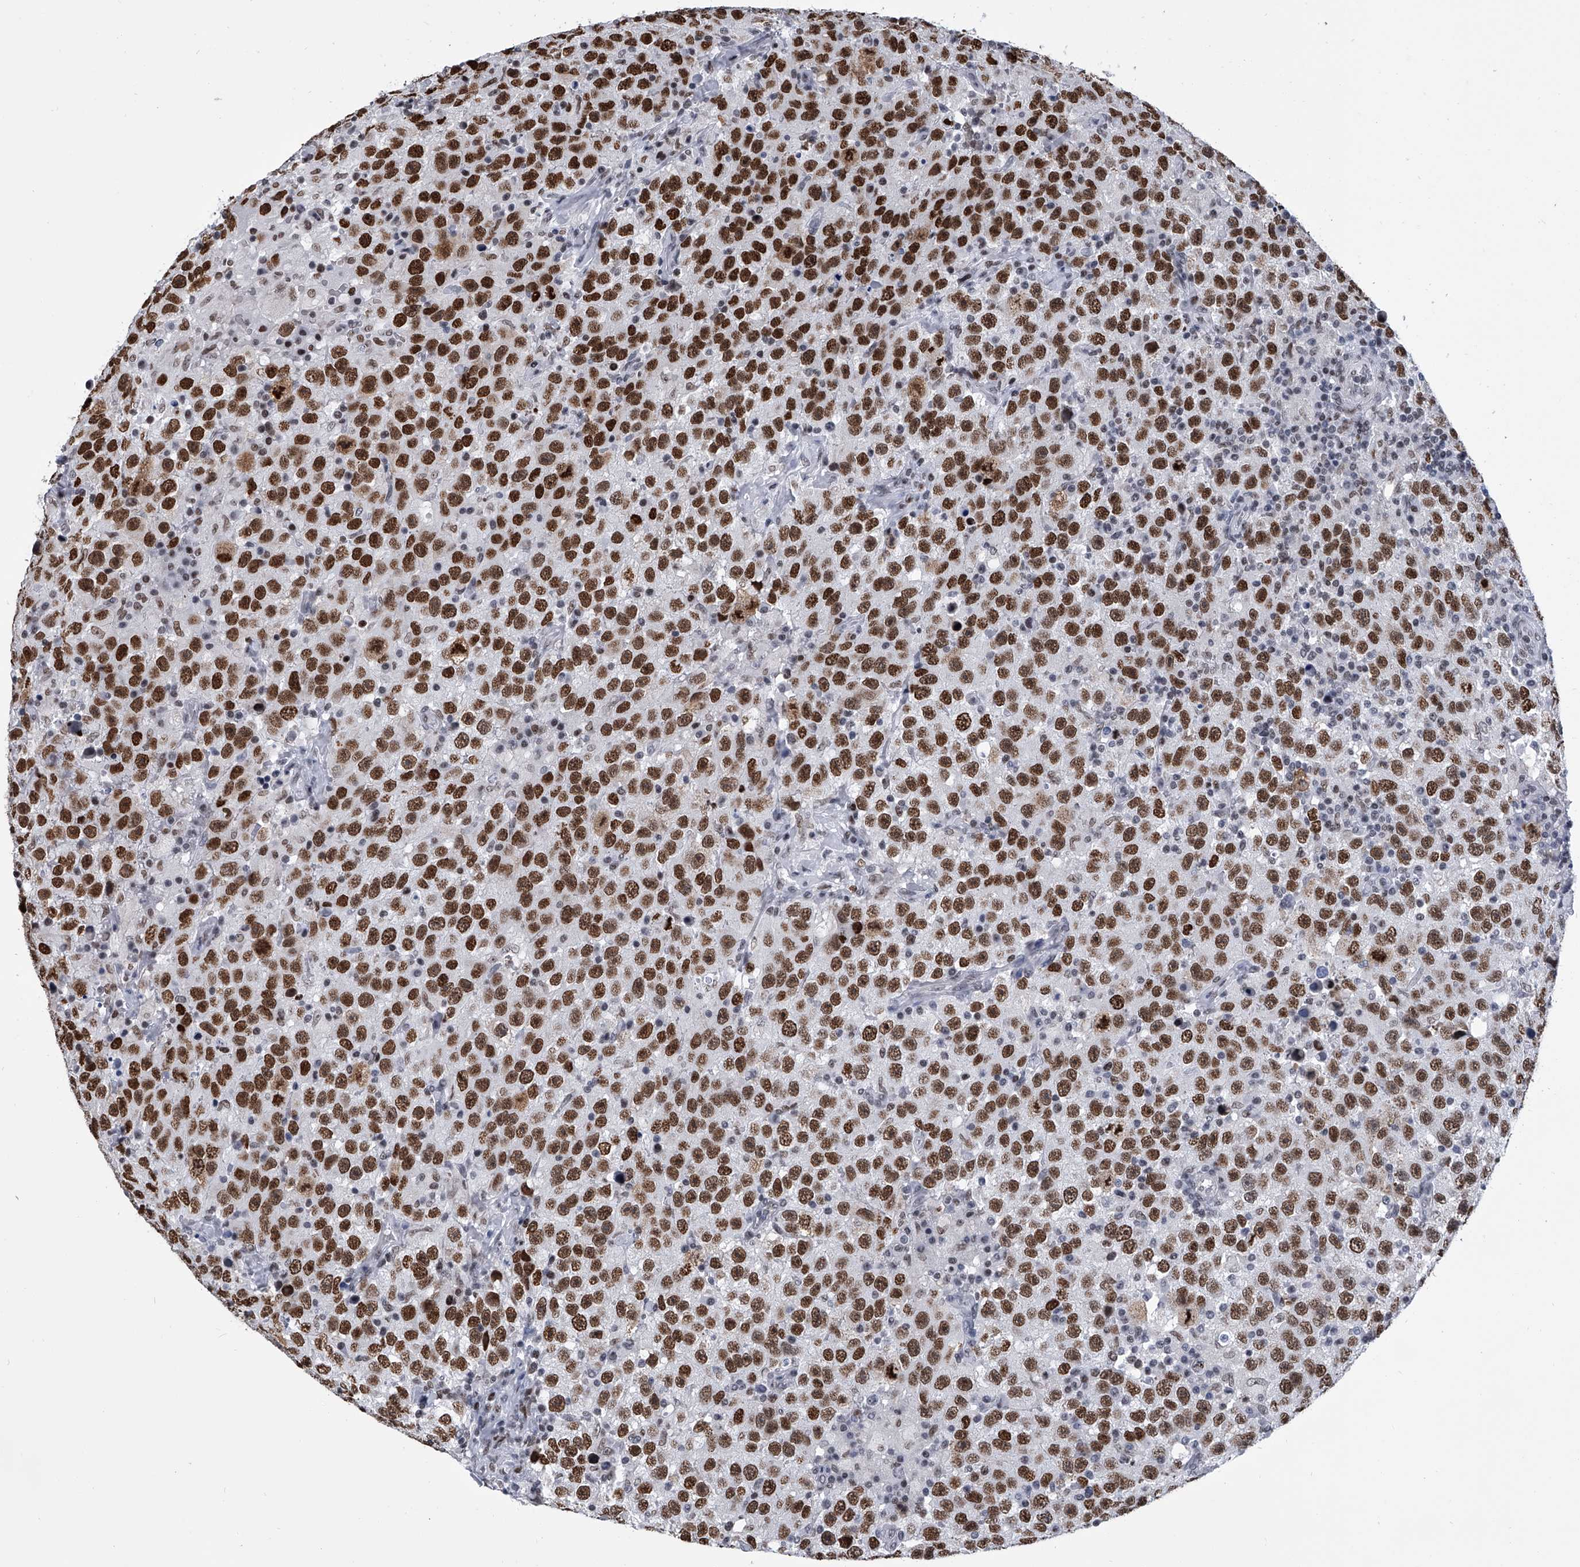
{"staining": {"intensity": "strong", "quantity": ">75%", "location": "nuclear"}, "tissue": "testis cancer", "cell_type": "Tumor cells", "image_type": "cancer", "snomed": [{"axis": "morphology", "description": "Seminoma, NOS"}, {"axis": "topography", "description": "Testis"}], "caption": "Protein positivity by IHC reveals strong nuclear positivity in about >75% of tumor cells in testis cancer.", "gene": "SIM2", "patient": {"sex": "male", "age": 41}}